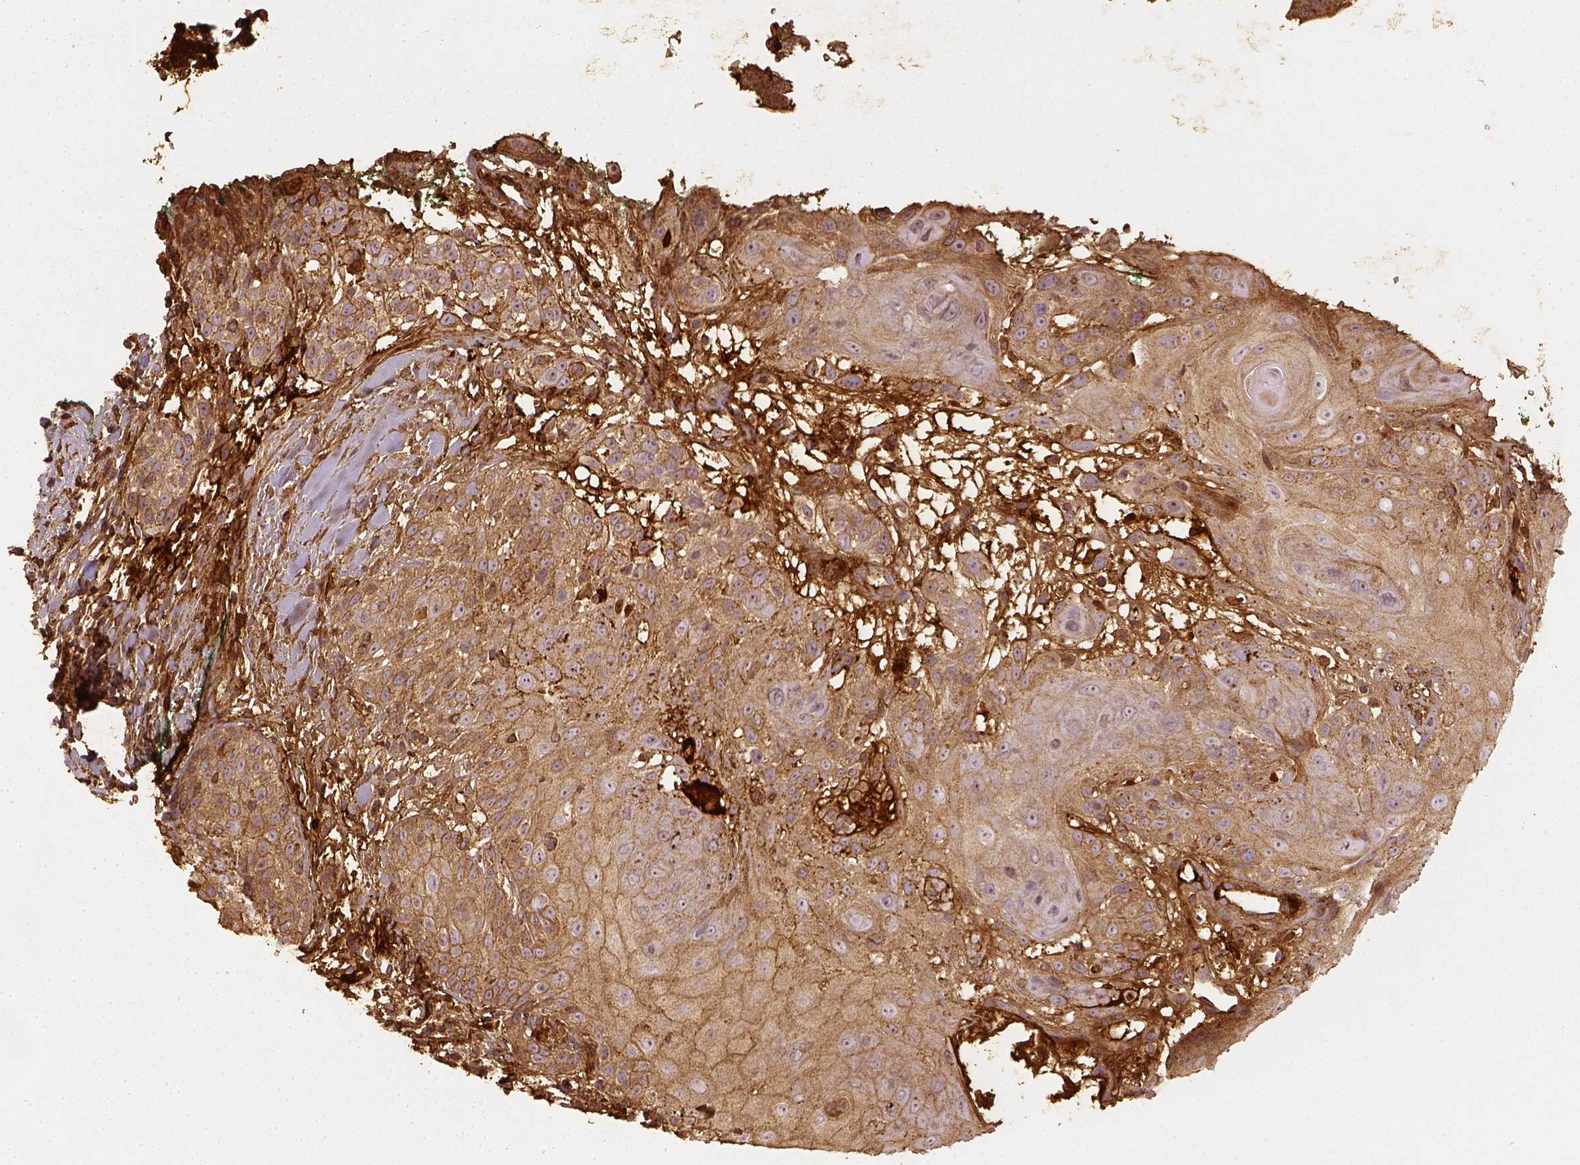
{"staining": {"intensity": "moderate", "quantity": ">75%", "location": "cytoplasmic/membranous"}, "tissue": "head and neck cancer", "cell_type": "Tumor cells", "image_type": "cancer", "snomed": [{"axis": "morphology", "description": "Normal tissue, NOS"}, {"axis": "morphology", "description": "Squamous cell carcinoma, NOS"}, {"axis": "topography", "description": "Oral tissue"}, {"axis": "topography", "description": "Salivary gland"}, {"axis": "topography", "description": "Head-Neck"}], "caption": "Approximately >75% of tumor cells in squamous cell carcinoma (head and neck) demonstrate moderate cytoplasmic/membranous protein expression as visualized by brown immunohistochemical staining.", "gene": "VEGFA", "patient": {"sex": "female", "age": 62}}